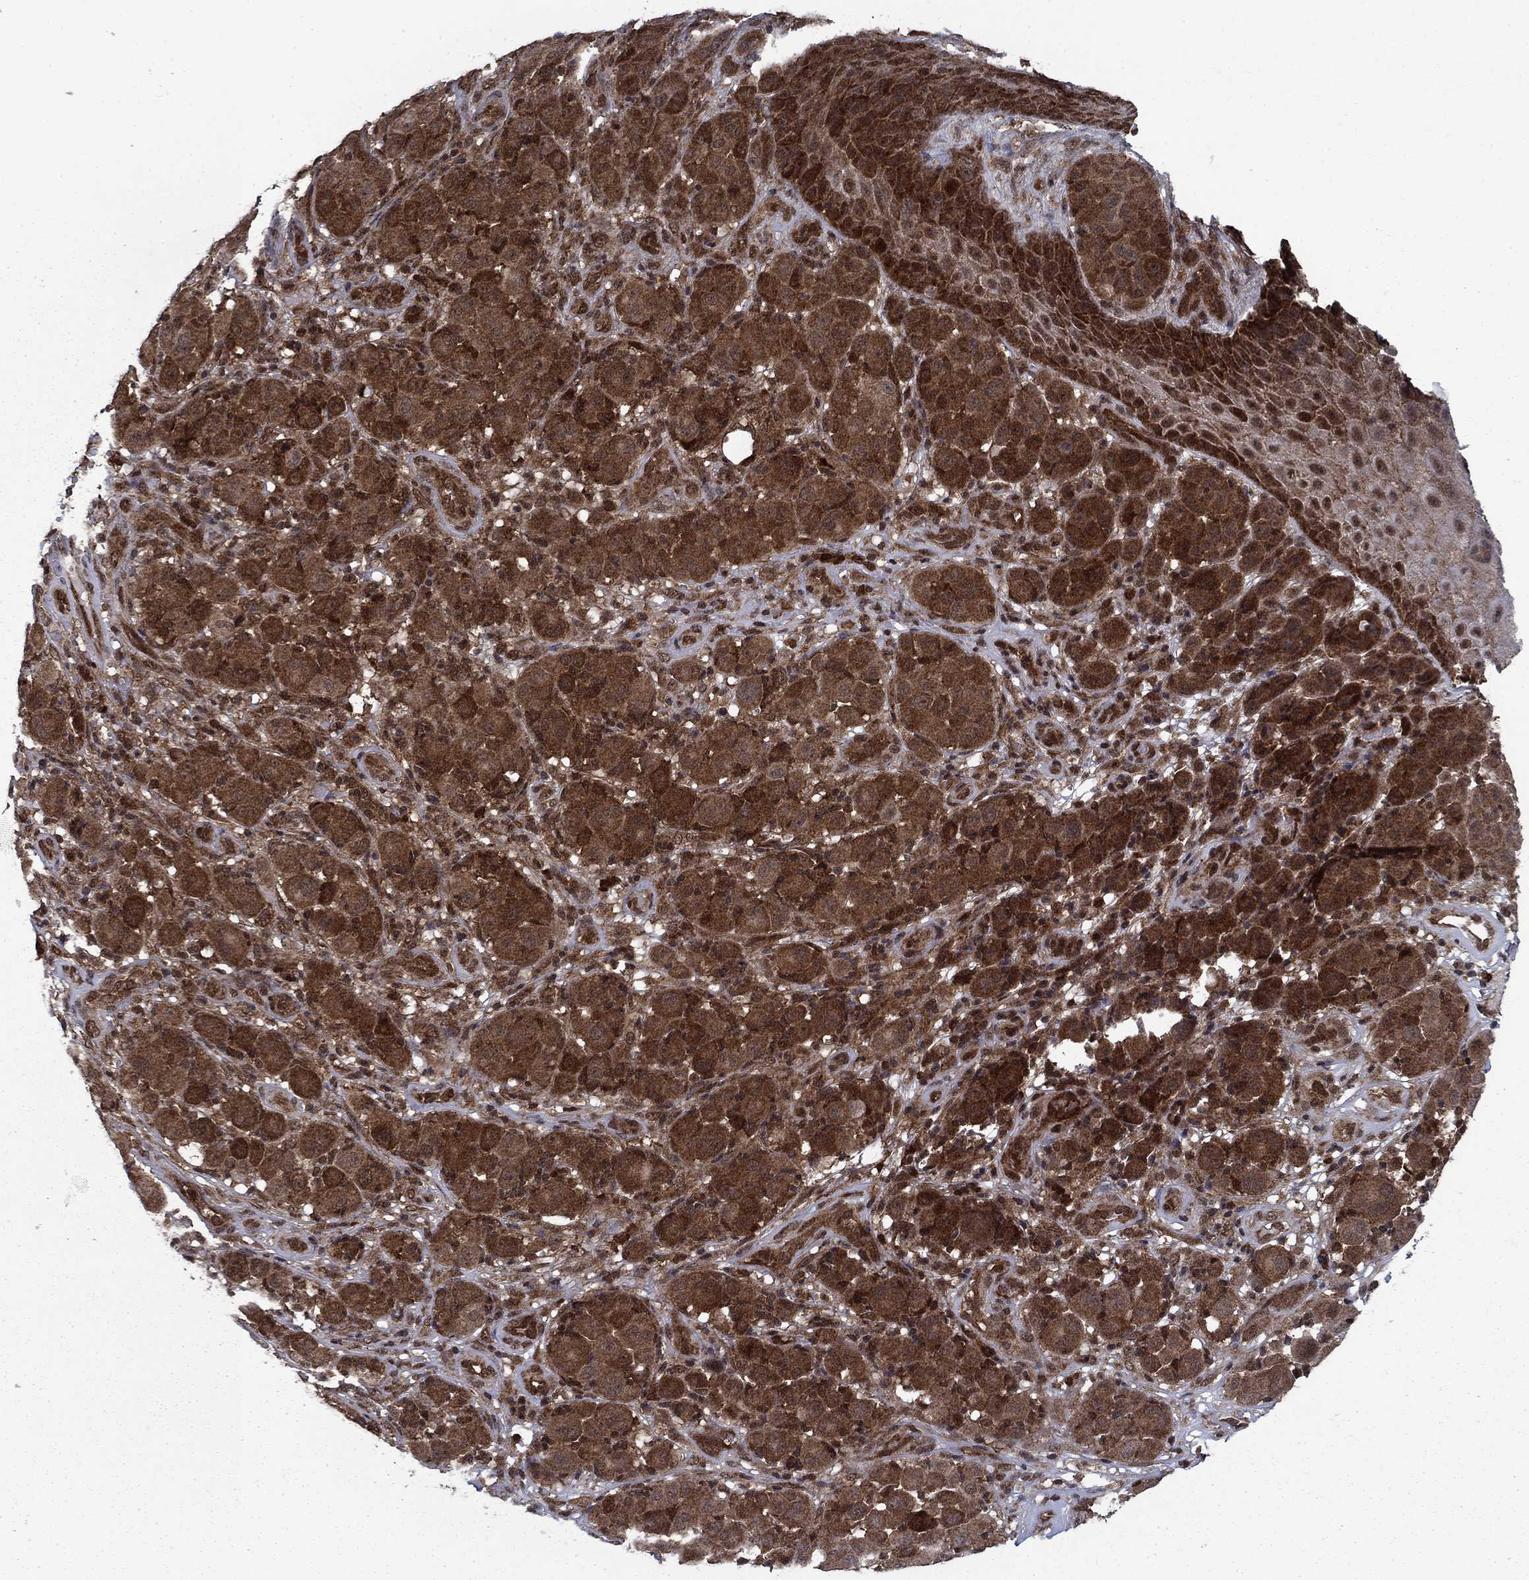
{"staining": {"intensity": "strong", "quantity": ">75%", "location": "cytoplasmic/membranous"}, "tissue": "melanoma", "cell_type": "Tumor cells", "image_type": "cancer", "snomed": [{"axis": "morphology", "description": "Malignant melanoma, NOS"}, {"axis": "topography", "description": "Skin"}], "caption": "Strong cytoplasmic/membranous staining is identified in approximately >75% of tumor cells in malignant melanoma.", "gene": "DNAJA1", "patient": {"sex": "female", "age": 87}}